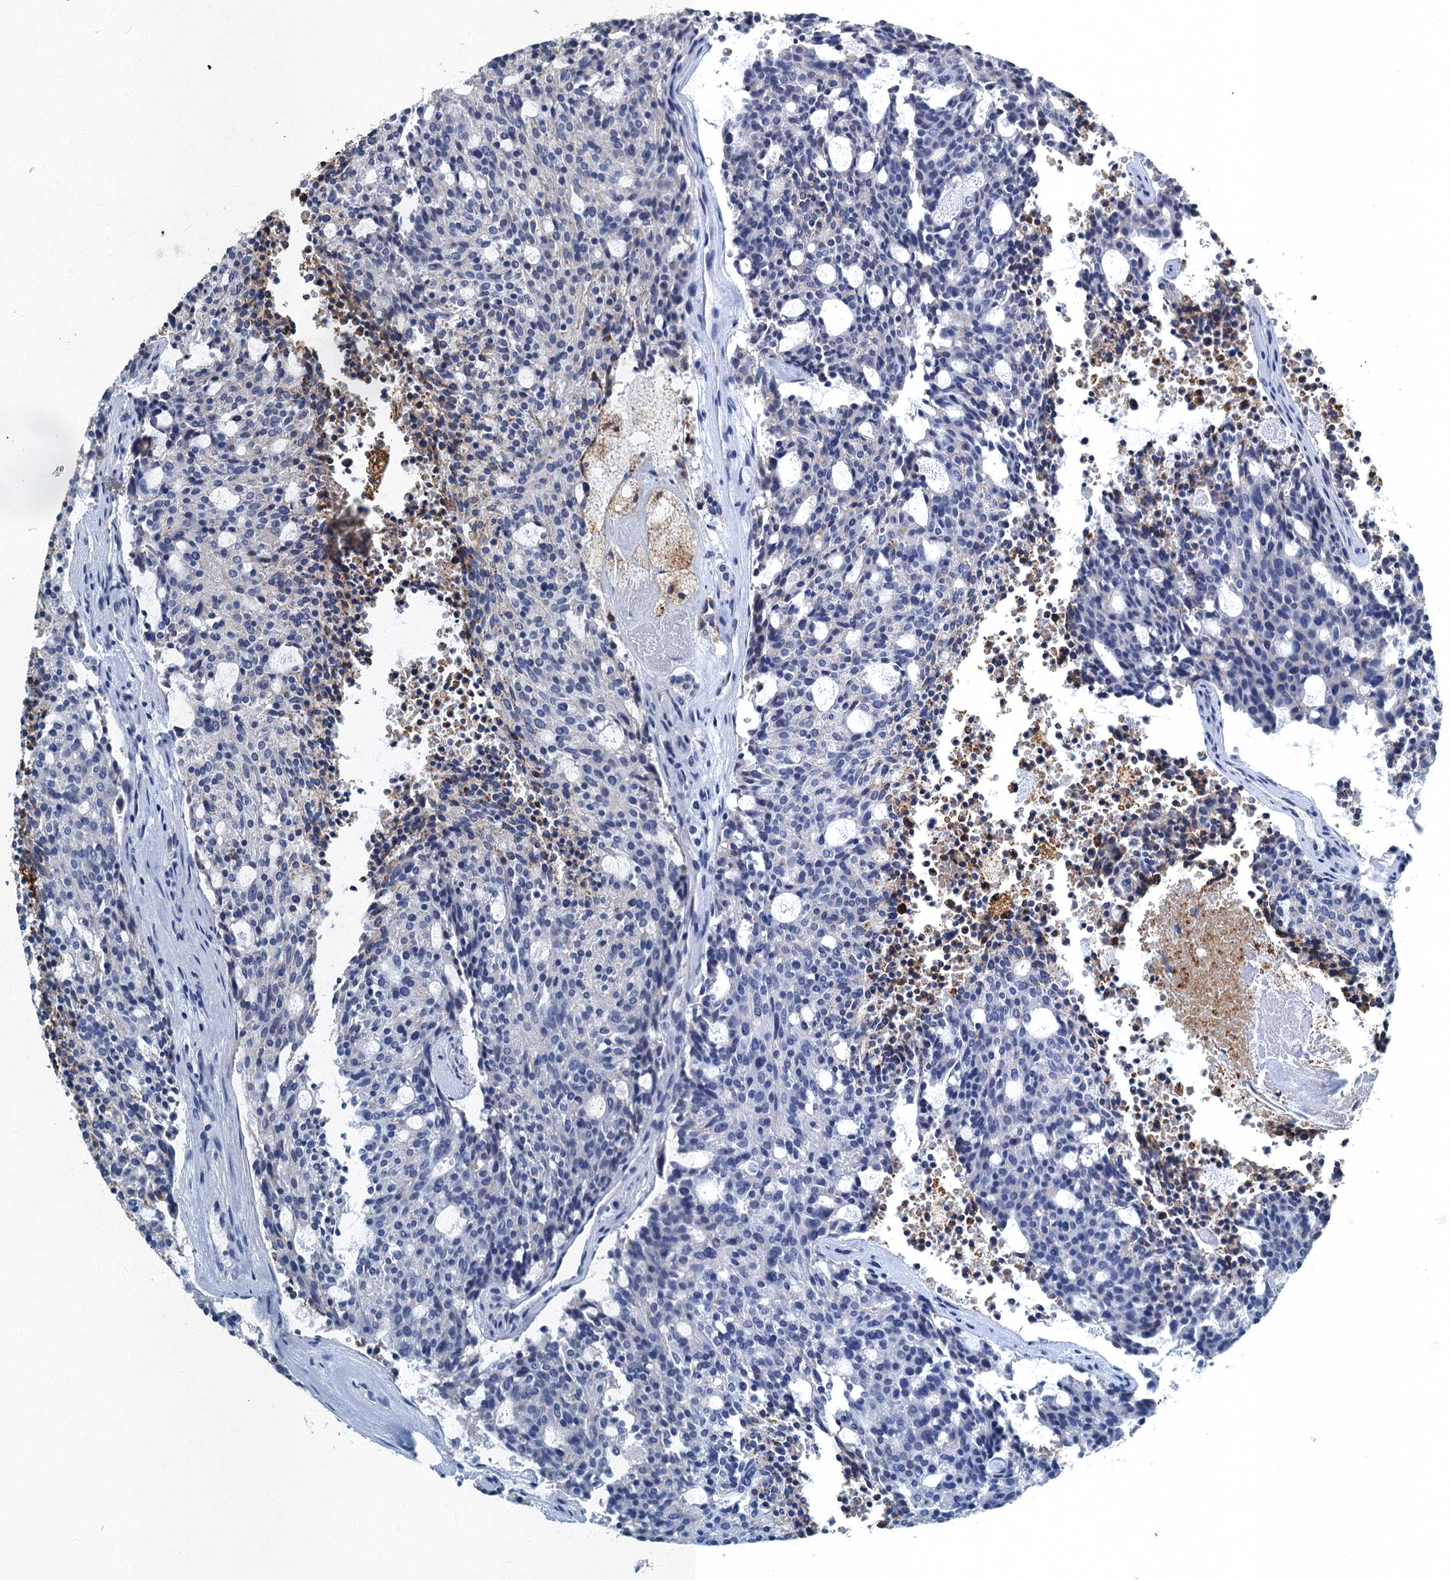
{"staining": {"intensity": "negative", "quantity": "none", "location": "none"}, "tissue": "carcinoid", "cell_type": "Tumor cells", "image_type": "cancer", "snomed": [{"axis": "morphology", "description": "Carcinoid, malignant, NOS"}, {"axis": "topography", "description": "Pancreas"}], "caption": "This is a histopathology image of IHC staining of carcinoid (malignant), which shows no positivity in tumor cells.", "gene": "GADL1", "patient": {"sex": "female", "age": 54}}